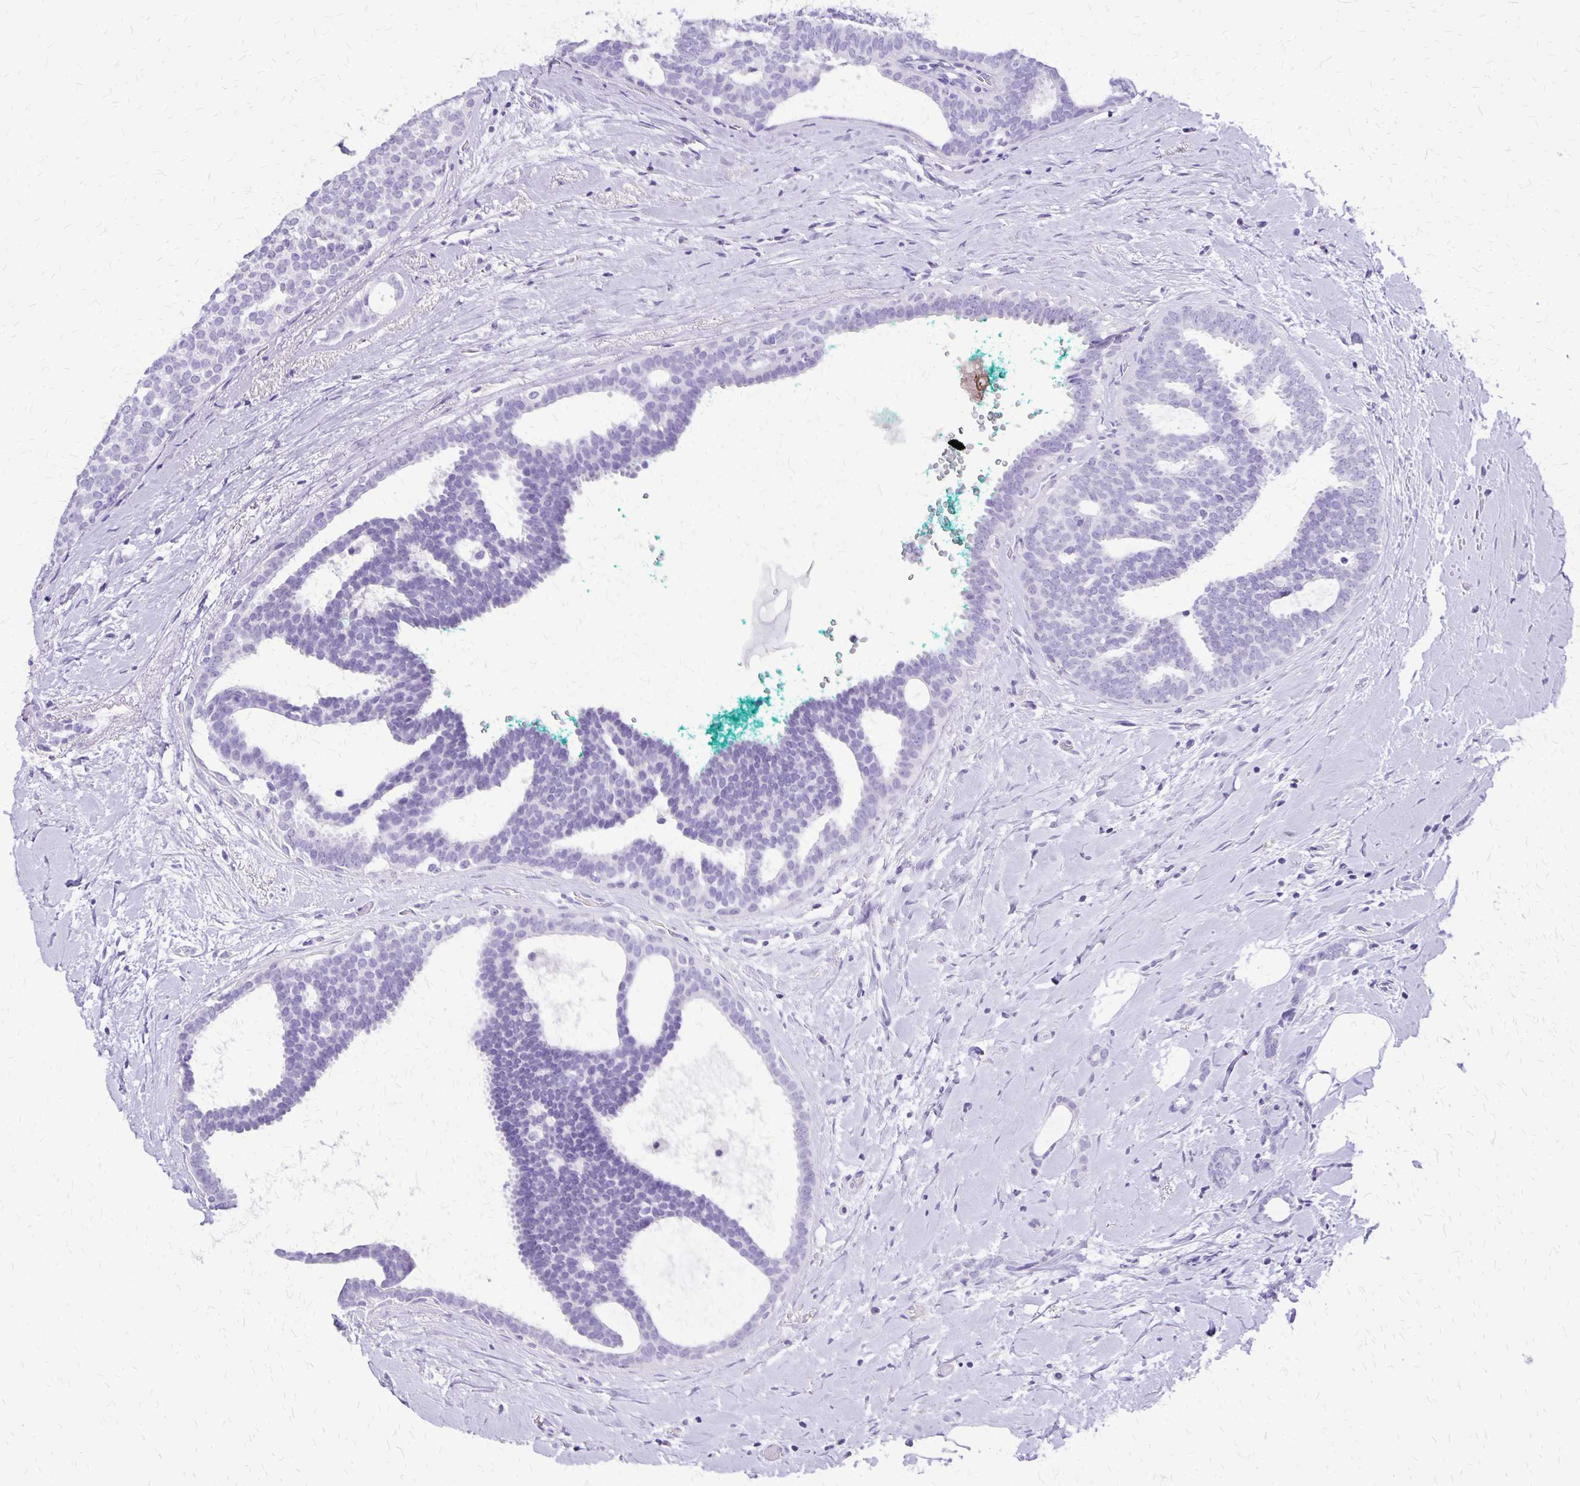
{"staining": {"intensity": "negative", "quantity": "none", "location": "none"}, "tissue": "breast cancer", "cell_type": "Tumor cells", "image_type": "cancer", "snomed": [{"axis": "morphology", "description": "Intraductal carcinoma, in situ"}, {"axis": "morphology", "description": "Duct carcinoma"}, {"axis": "morphology", "description": "Lobular carcinoma, in situ"}, {"axis": "topography", "description": "Breast"}], "caption": "Protein analysis of breast intraductal carcinoma,  in situ reveals no significant staining in tumor cells.", "gene": "SLC13A2", "patient": {"sex": "female", "age": 44}}